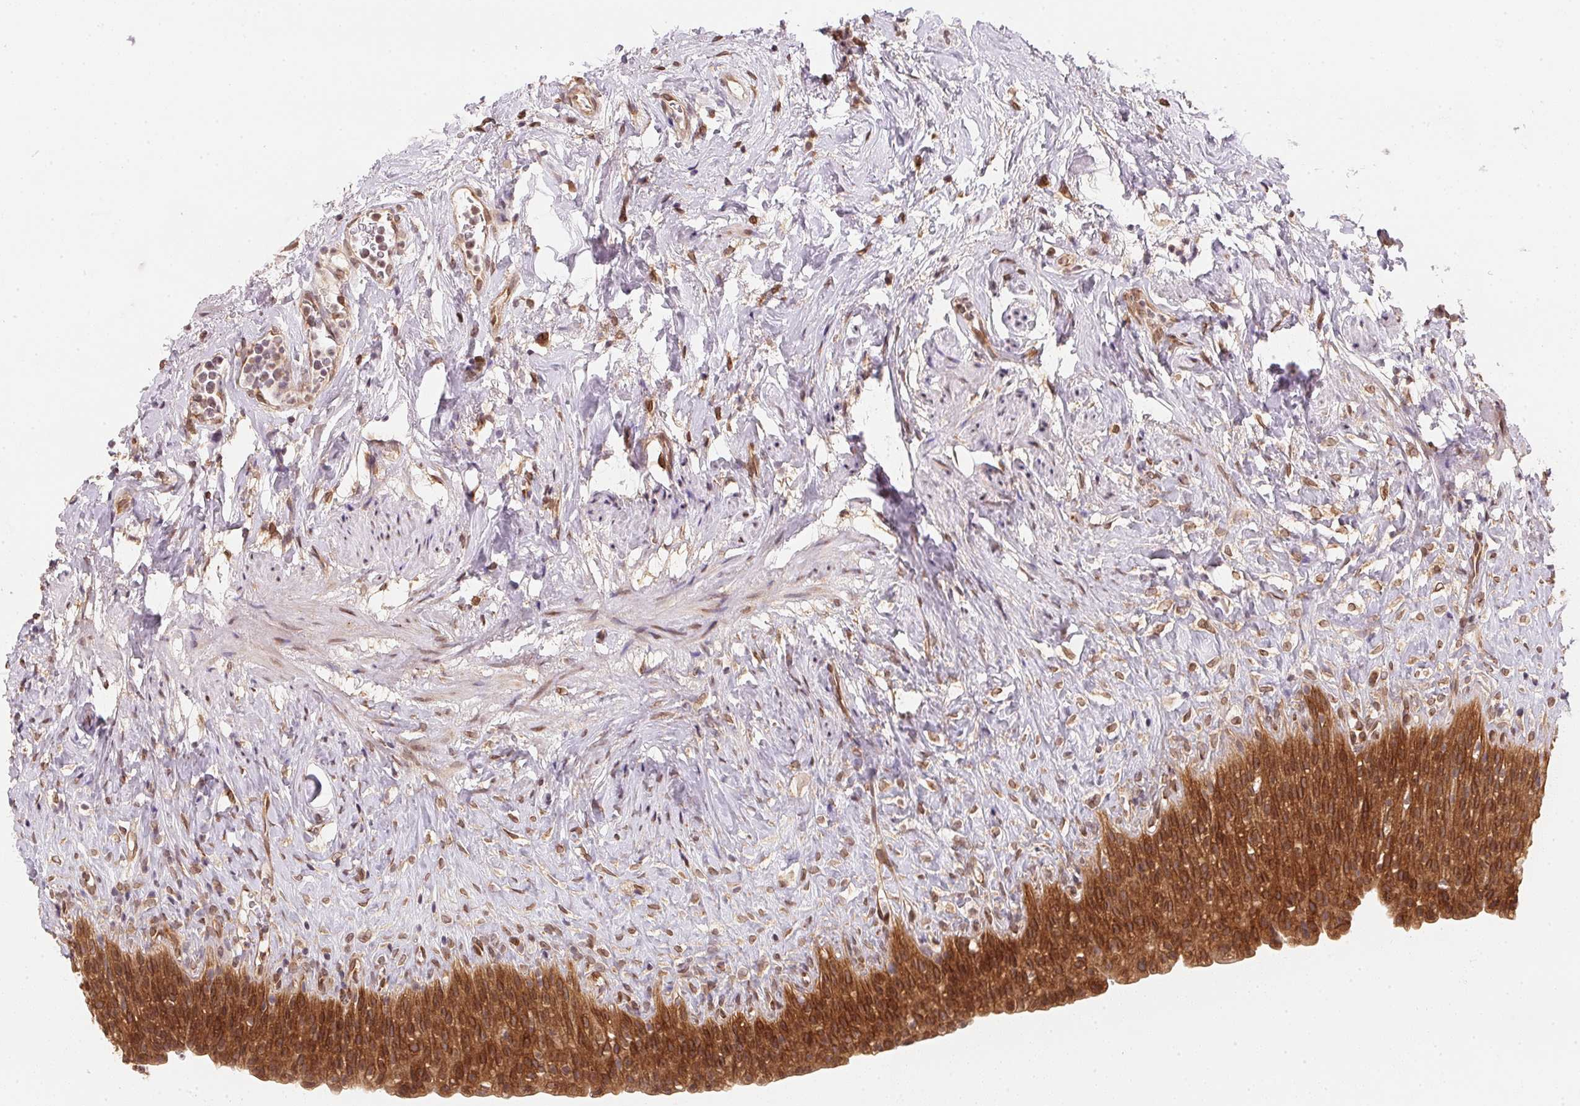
{"staining": {"intensity": "strong", "quantity": ">75%", "location": "cytoplasmic/membranous"}, "tissue": "urinary bladder", "cell_type": "Urothelial cells", "image_type": "normal", "snomed": [{"axis": "morphology", "description": "Normal tissue, NOS"}, {"axis": "topography", "description": "Urinary bladder"}, {"axis": "topography", "description": "Prostate"}], "caption": "Urothelial cells show strong cytoplasmic/membranous staining in approximately >75% of cells in unremarkable urinary bladder. The staining was performed using DAB to visualize the protein expression in brown, while the nuclei were stained in blue with hematoxylin (Magnification: 20x).", "gene": "EI24", "patient": {"sex": "male", "age": 76}}